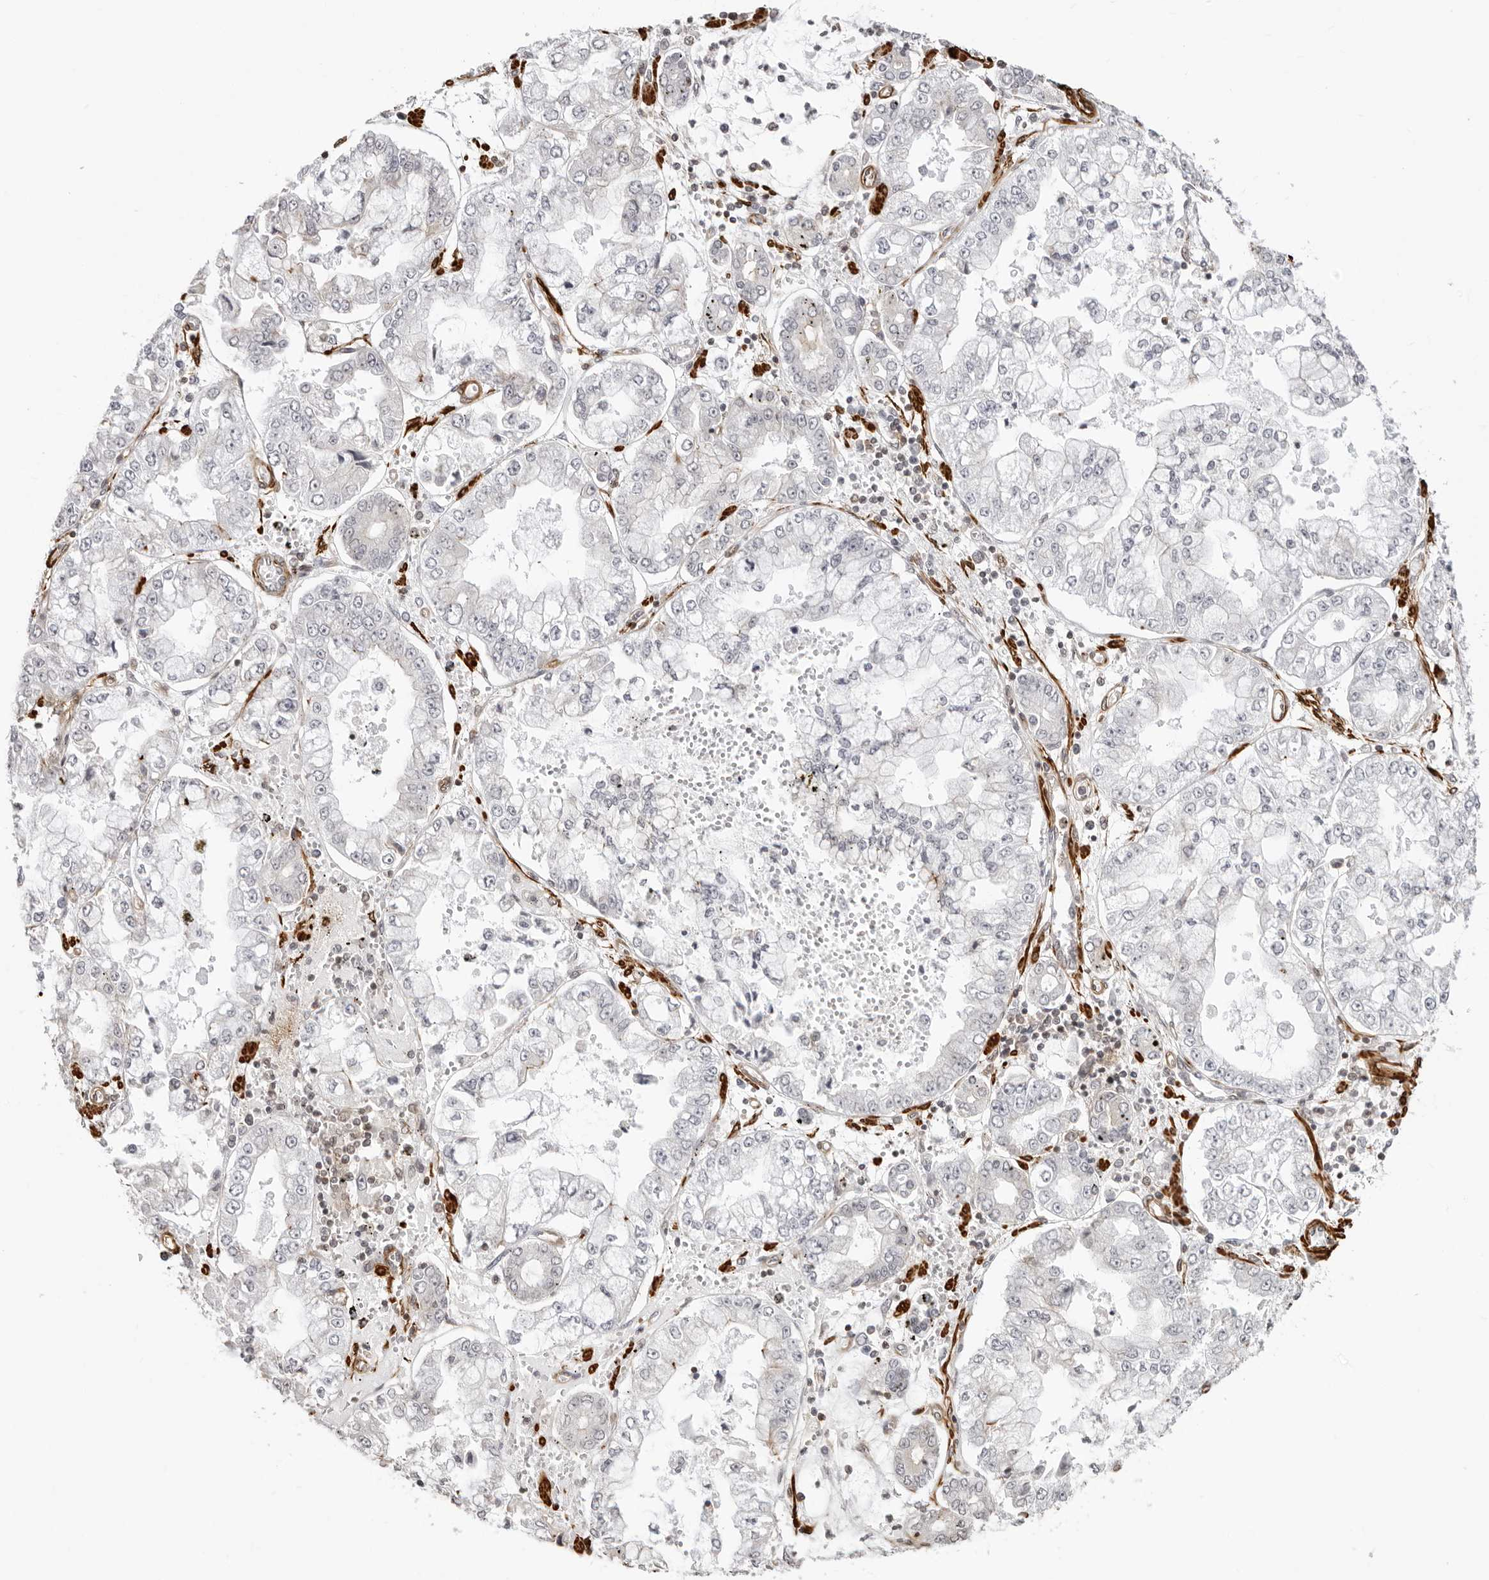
{"staining": {"intensity": "negative", "quantity": "none", "location": "none"}, "tissue": "stomach cancer", "cell_type": "Tumor cells", "image_type": "cancer", "snomed": [{"axis": "morphology", "description": "Adenocarcinoma, NOS"}, {"axis": "topography", "description": "Stomach"}], "caption": "Tumor cells show no significant positivity in stomach adenocarcinoma.", "gene": "UNK", "patient": {"sex": "male", "age": 76}}